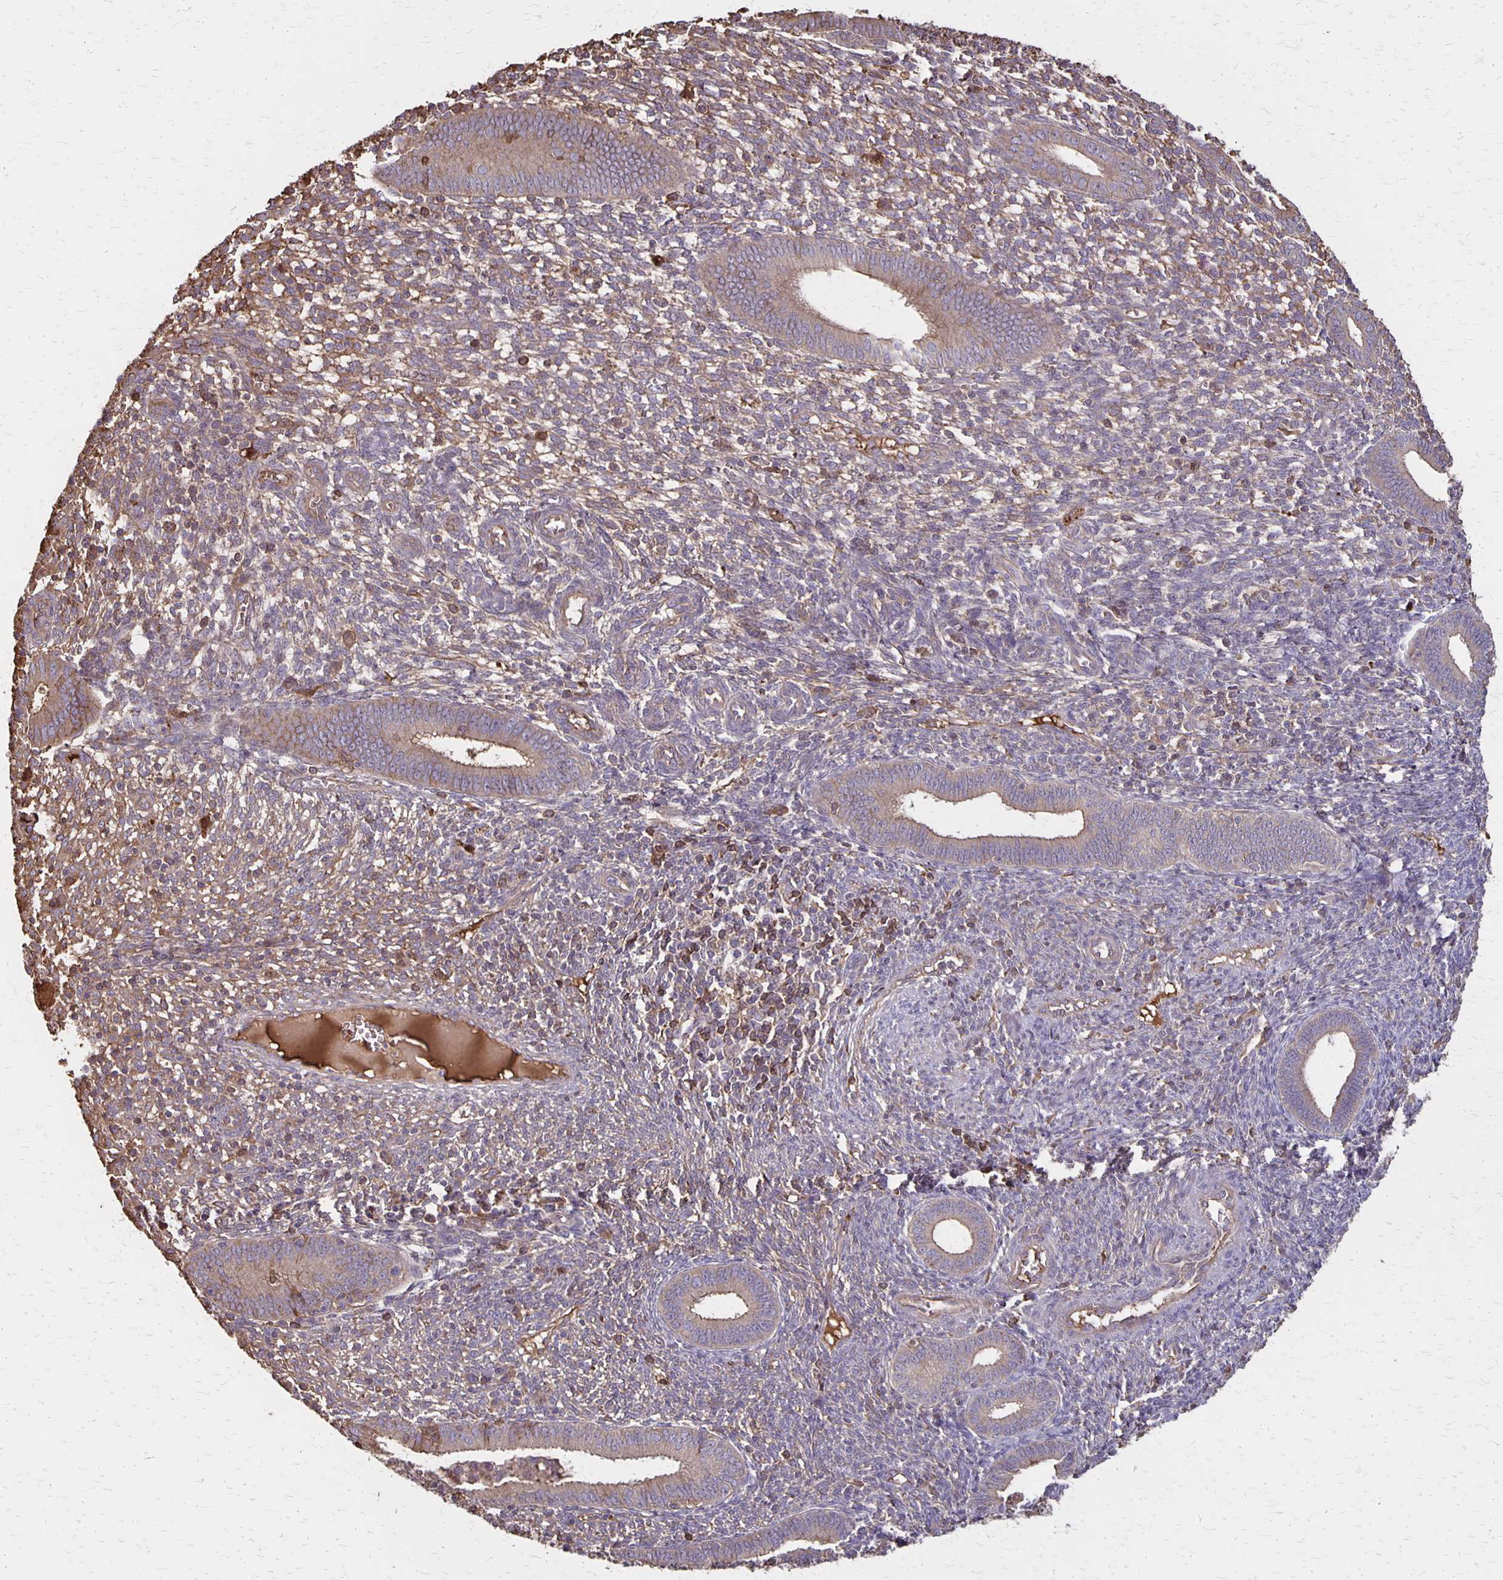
{"staining": {"intensity": "moderate", "quantity": "<25%", "location": "cytoplasmic/membranous"}, "tissue": "endometrium", "cell_type": "Cells in endometrial stroma", "image_type": "normal", "snomed": [{"axis": "morphology", "description": "Normal tissue, NOS"}, {"axis": "topography", "description": "Endometrium"}], "caption": "Benign endometrium displays moderate cytoplasmic/membranous positivity in approximately <25% of cells in endometrial stroma, visualized by immunohistochemistry. The staining was performed using DAB, with brown indicating positive protein expression. Nuclei are stained blue with hematoxylin.", "gene": "PROM2", "patient": {"sex": "female", "age": 41}}